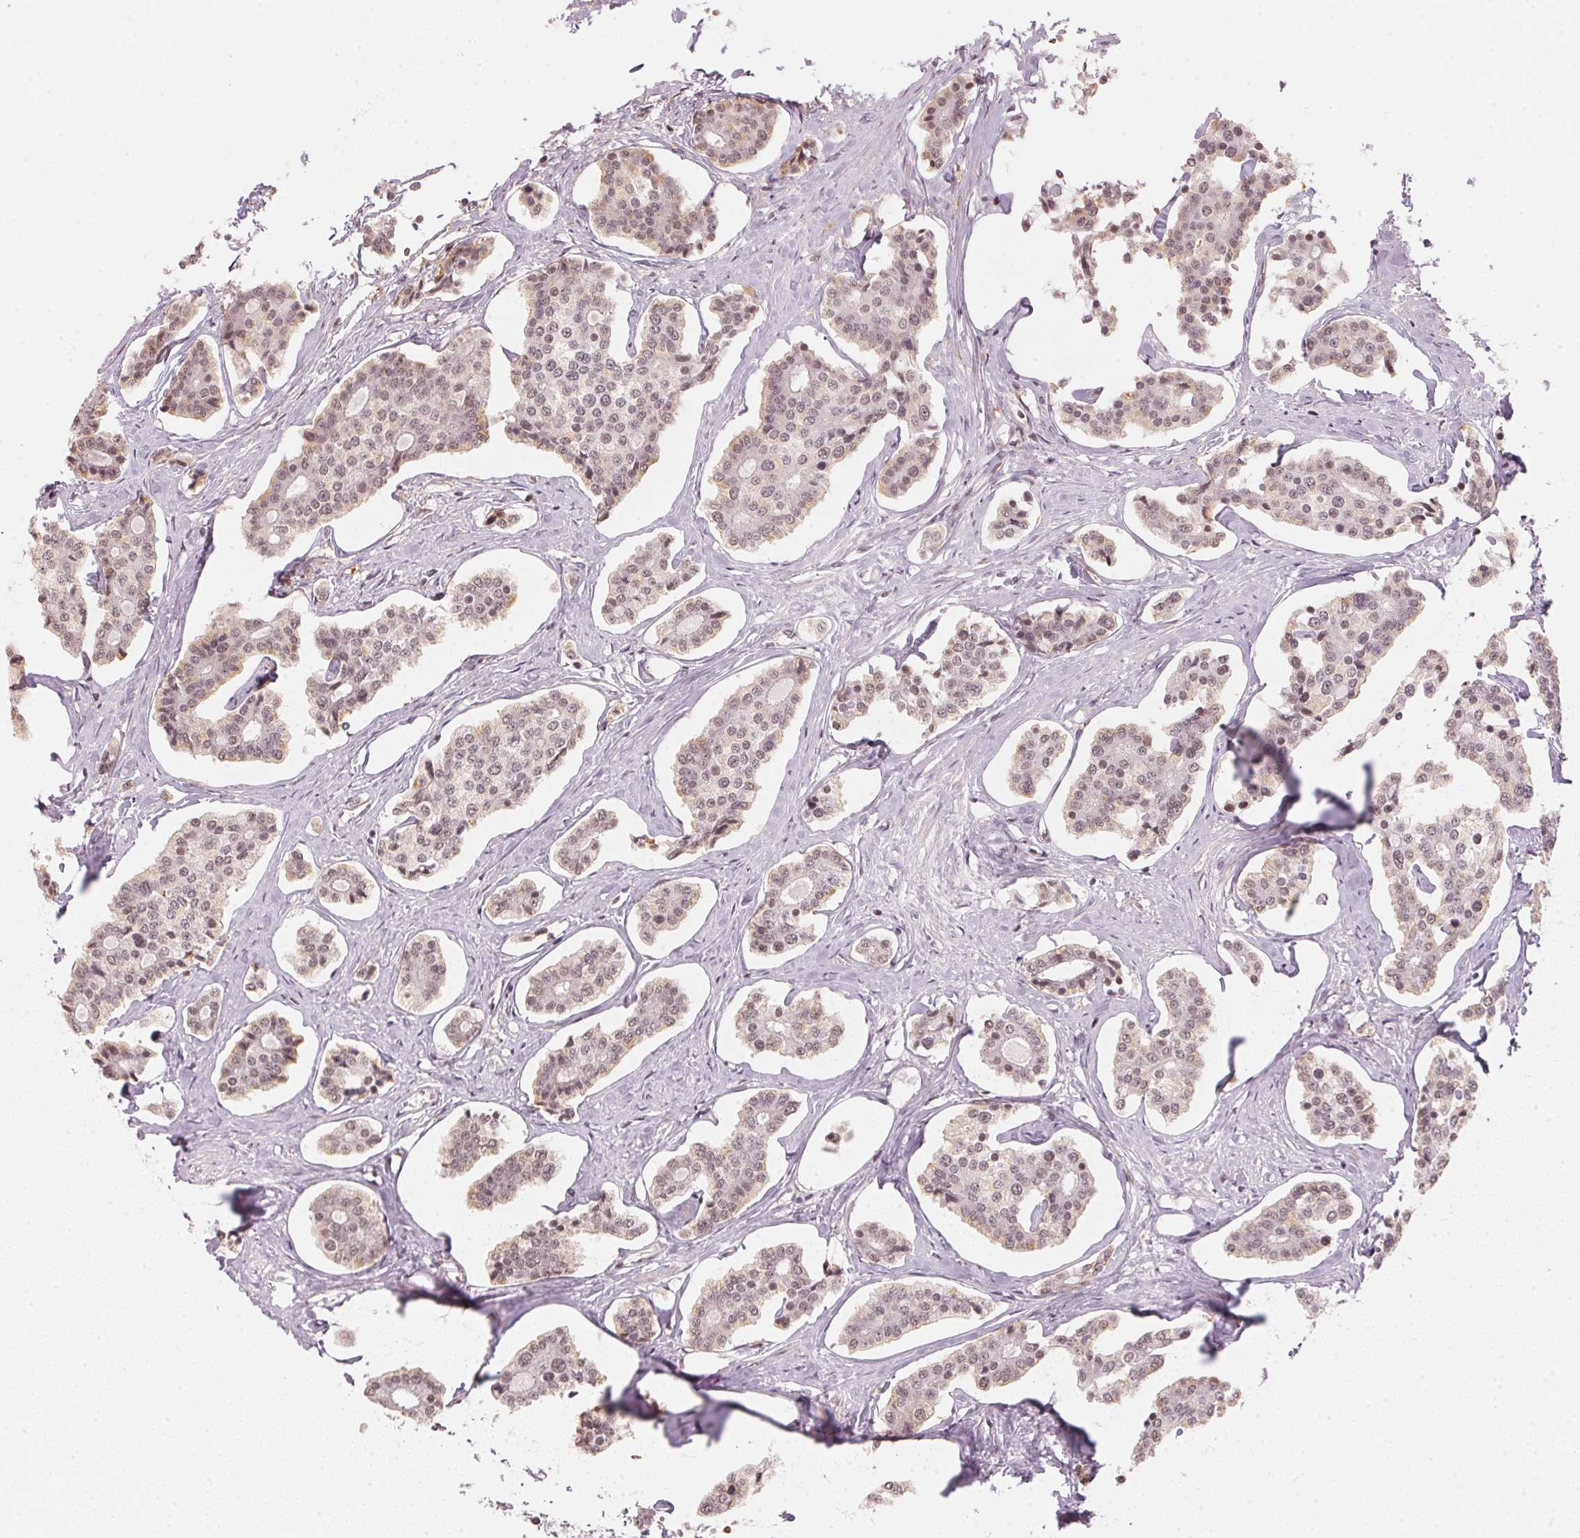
{"staining": {"intensity": "weak", "quantity": ">75%", "location": "nuclear"}, "tissue": "carcinoid", "cell_type": "Tumor cells", "image_type": "cancer", "snomed": [{"axis": "morphology", "description": "Carcinoid, malignant, NOS"}, {"axis": "topography", "description": "Small intestine"}], "caption": "The histopathology image shows a brown stain indicating the presence of a protein in the nuclear of tumor cells in carcinoid. The staining was performed using DAB, with brown indicating positive protein expression. Nuclei are stained blue with hematoxylin.", "gene": "KAT6A", "patient": {"sex": "female", "age": 65}}